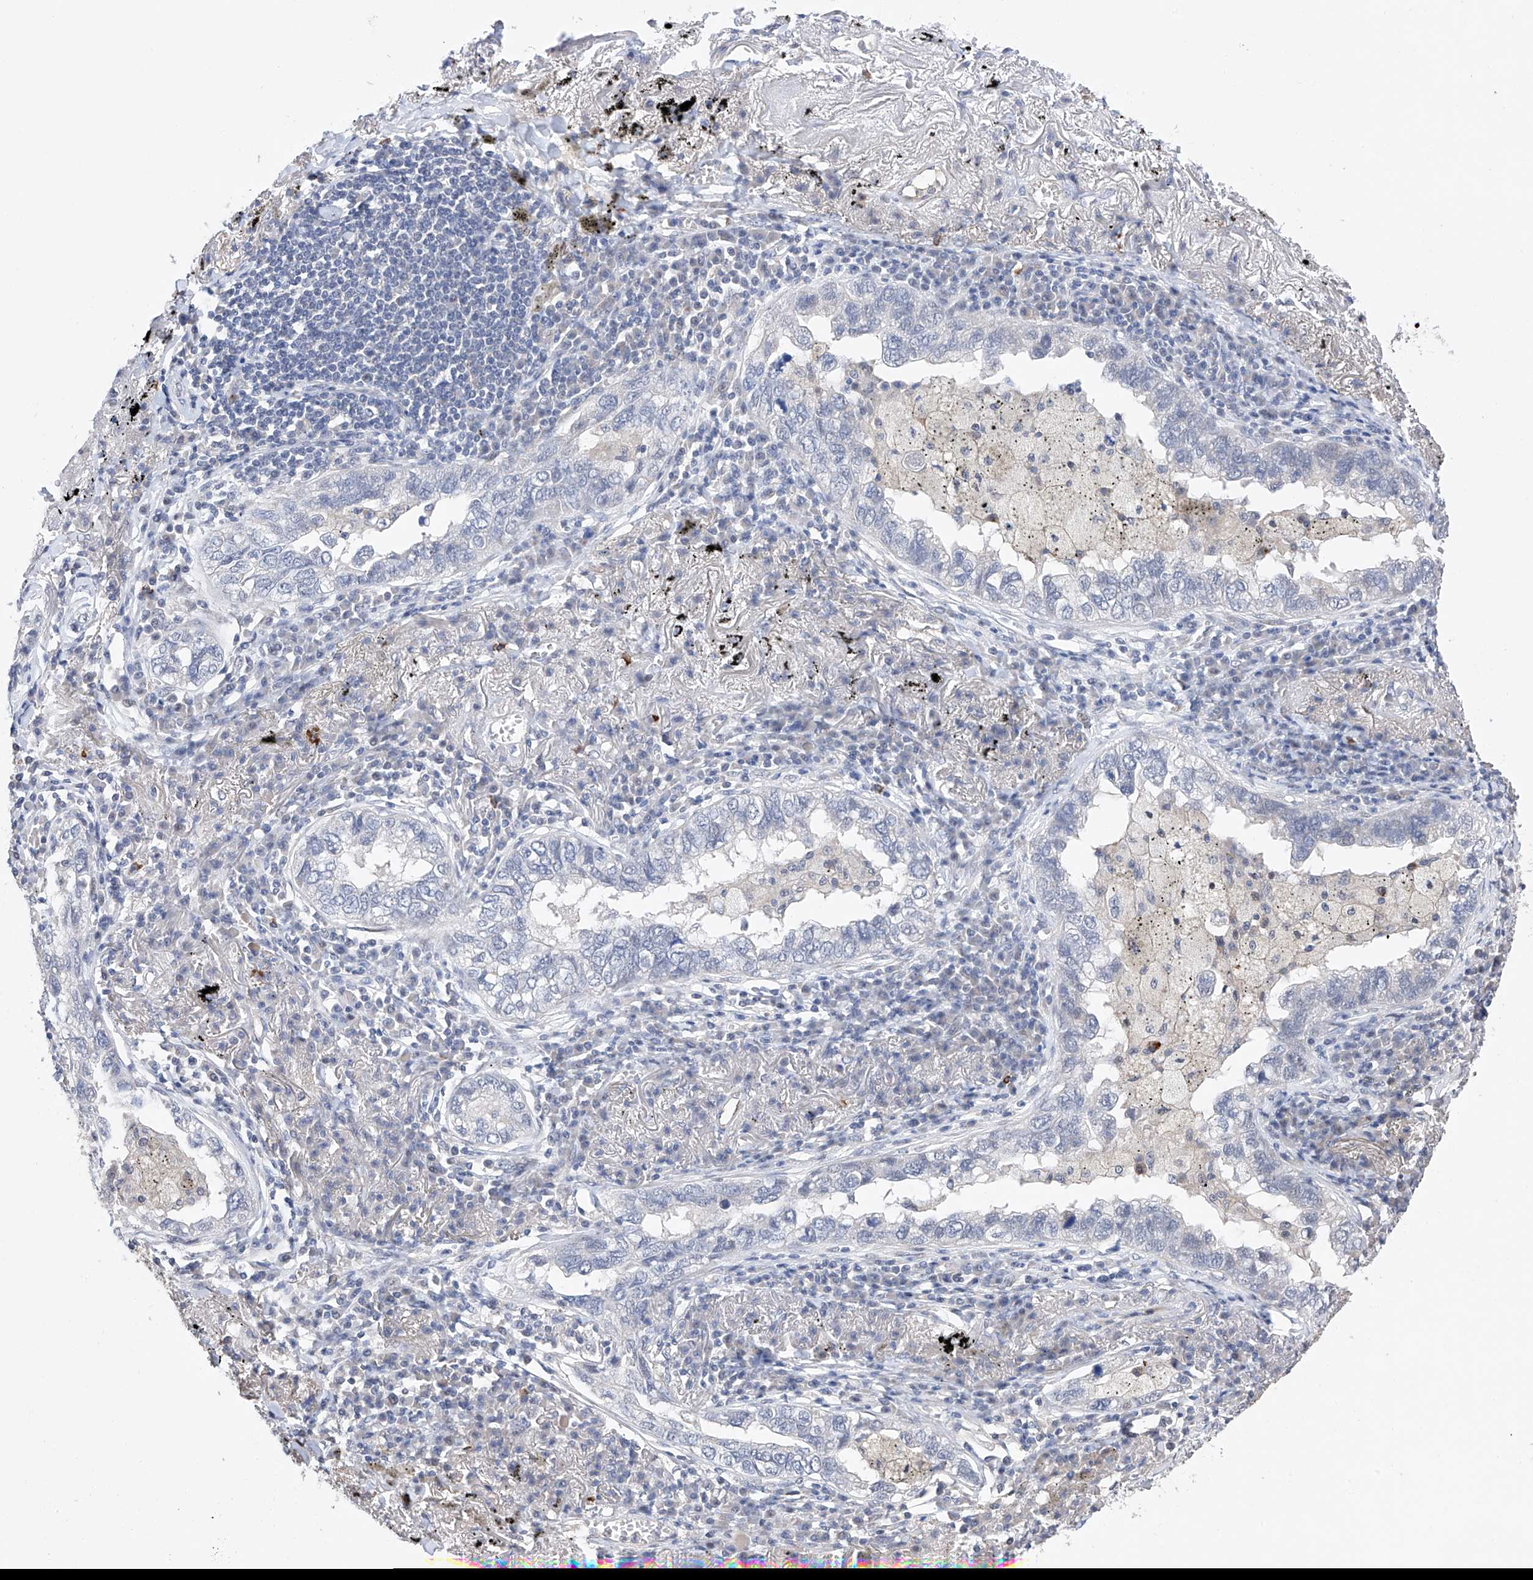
{"staining": {"intensity": "negative", "quantity": "none", "location": "none"}, "tissue": "lung cancer", "cell_type": "Tumor cells", "image_type": "cancer", "snomed": [{"axis": "morphology", "description": "Adenocarcinoma, NOS"}, {"axis": "topography", "description": "Lung"}], "caption": "An immunohistochemistry (IHC) photomicrograph of lung cancer (adenocarcinoma) is shown. There is no staining in tumor cells of lung cancer (adenocarcinoma).", "gene": "AFG1L", "patient": {"sex": "male", "age": 65}}